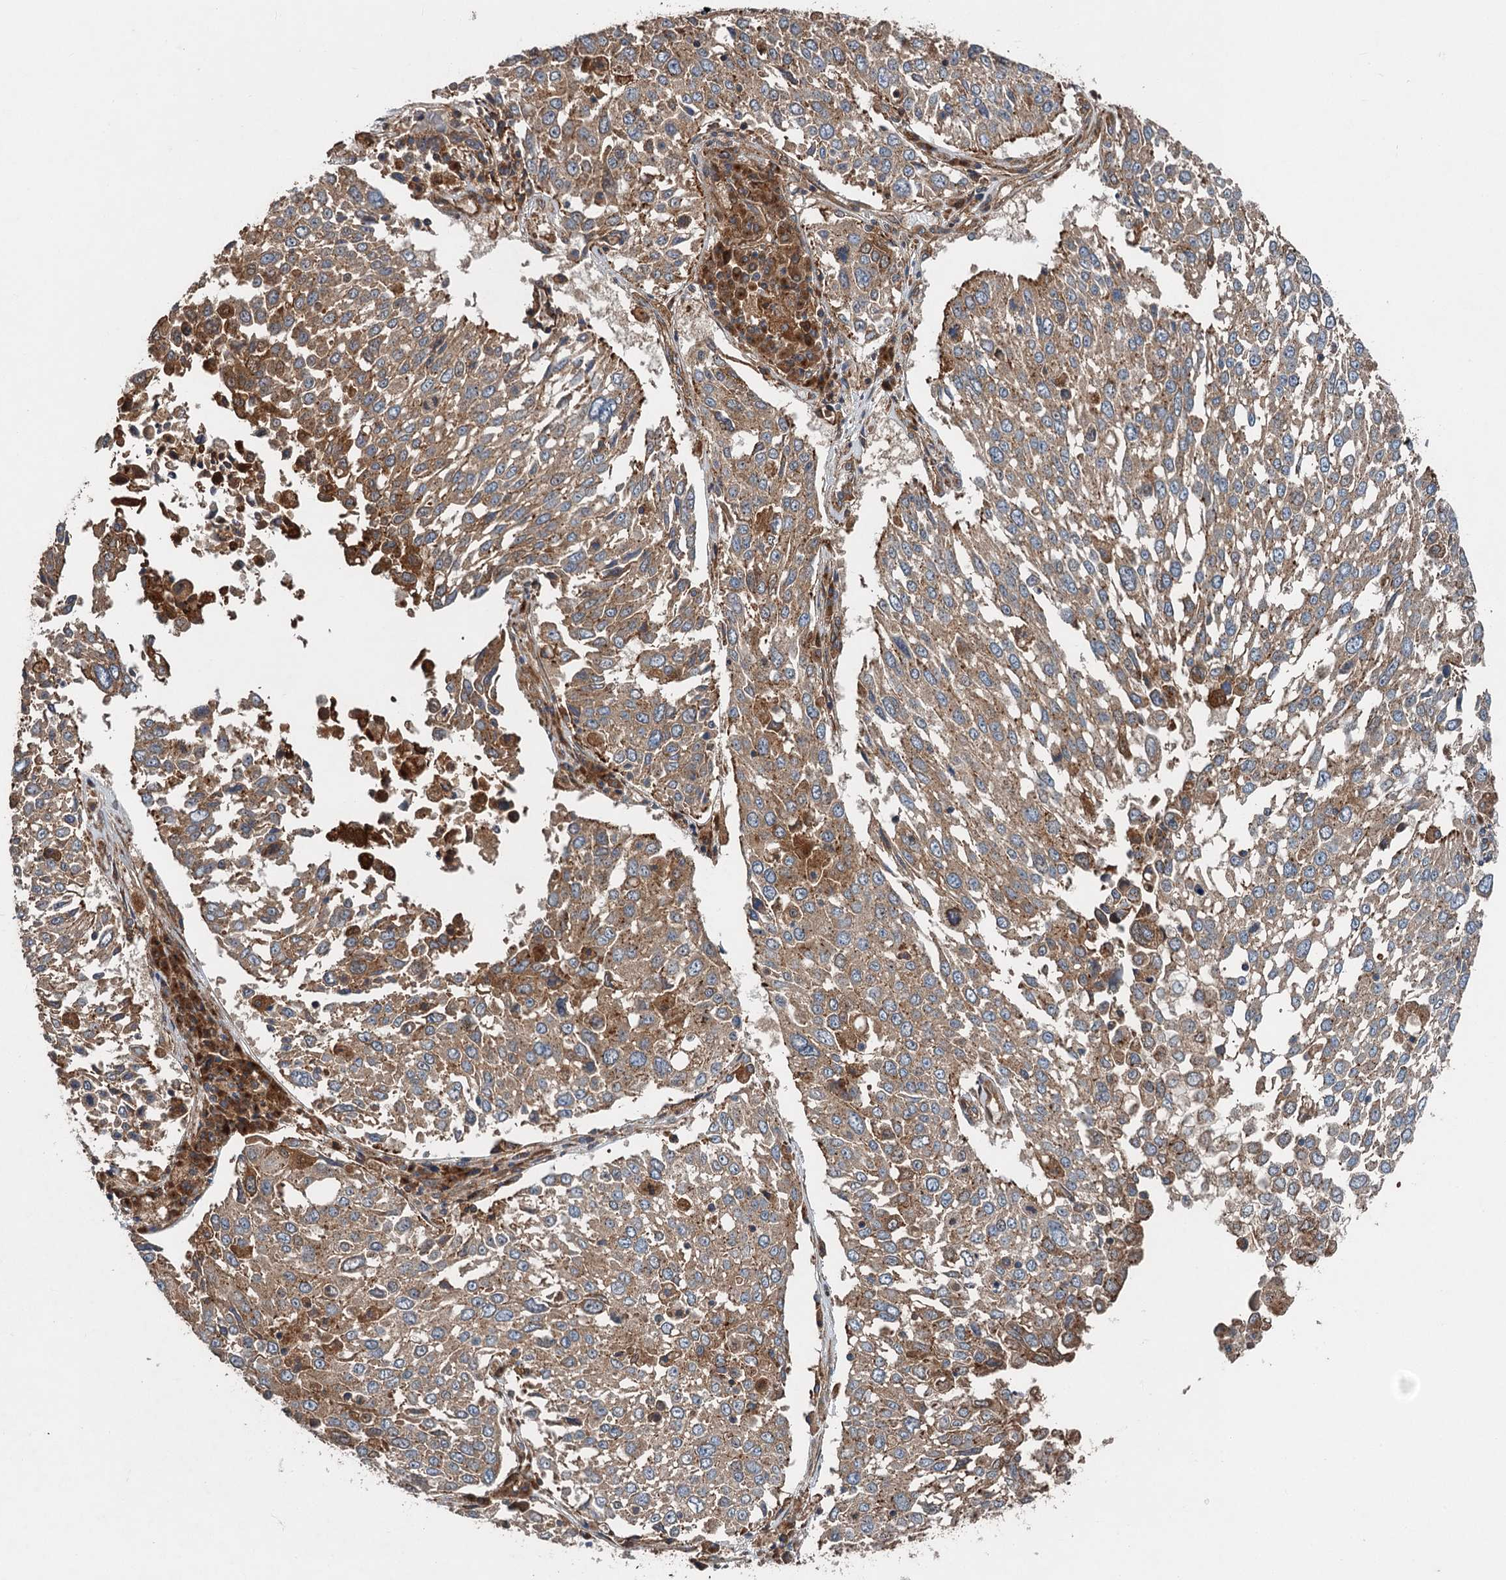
{"staining": {"intensity": "moderate", "quantity": "25%-75%", "location": "cytoplasmic/membranous"}, "tissue": "lung cancer", "cell_type": "Tumor cells", "image_type": "cancer", "snomed": [{"axis": "morphology", "description": "Squamous cell carcinoma, NOS"}, {"axis": "topography", "description": "Lung"}], "caption": "This is an image of immunohistochemistry staining of squamous cell carcinoma (lung), which shows moderate positivity in the cytoplasmic/membranous of tumor cells.", "gene": "COG3", "patient": {"sex": "male", "age": 65}}